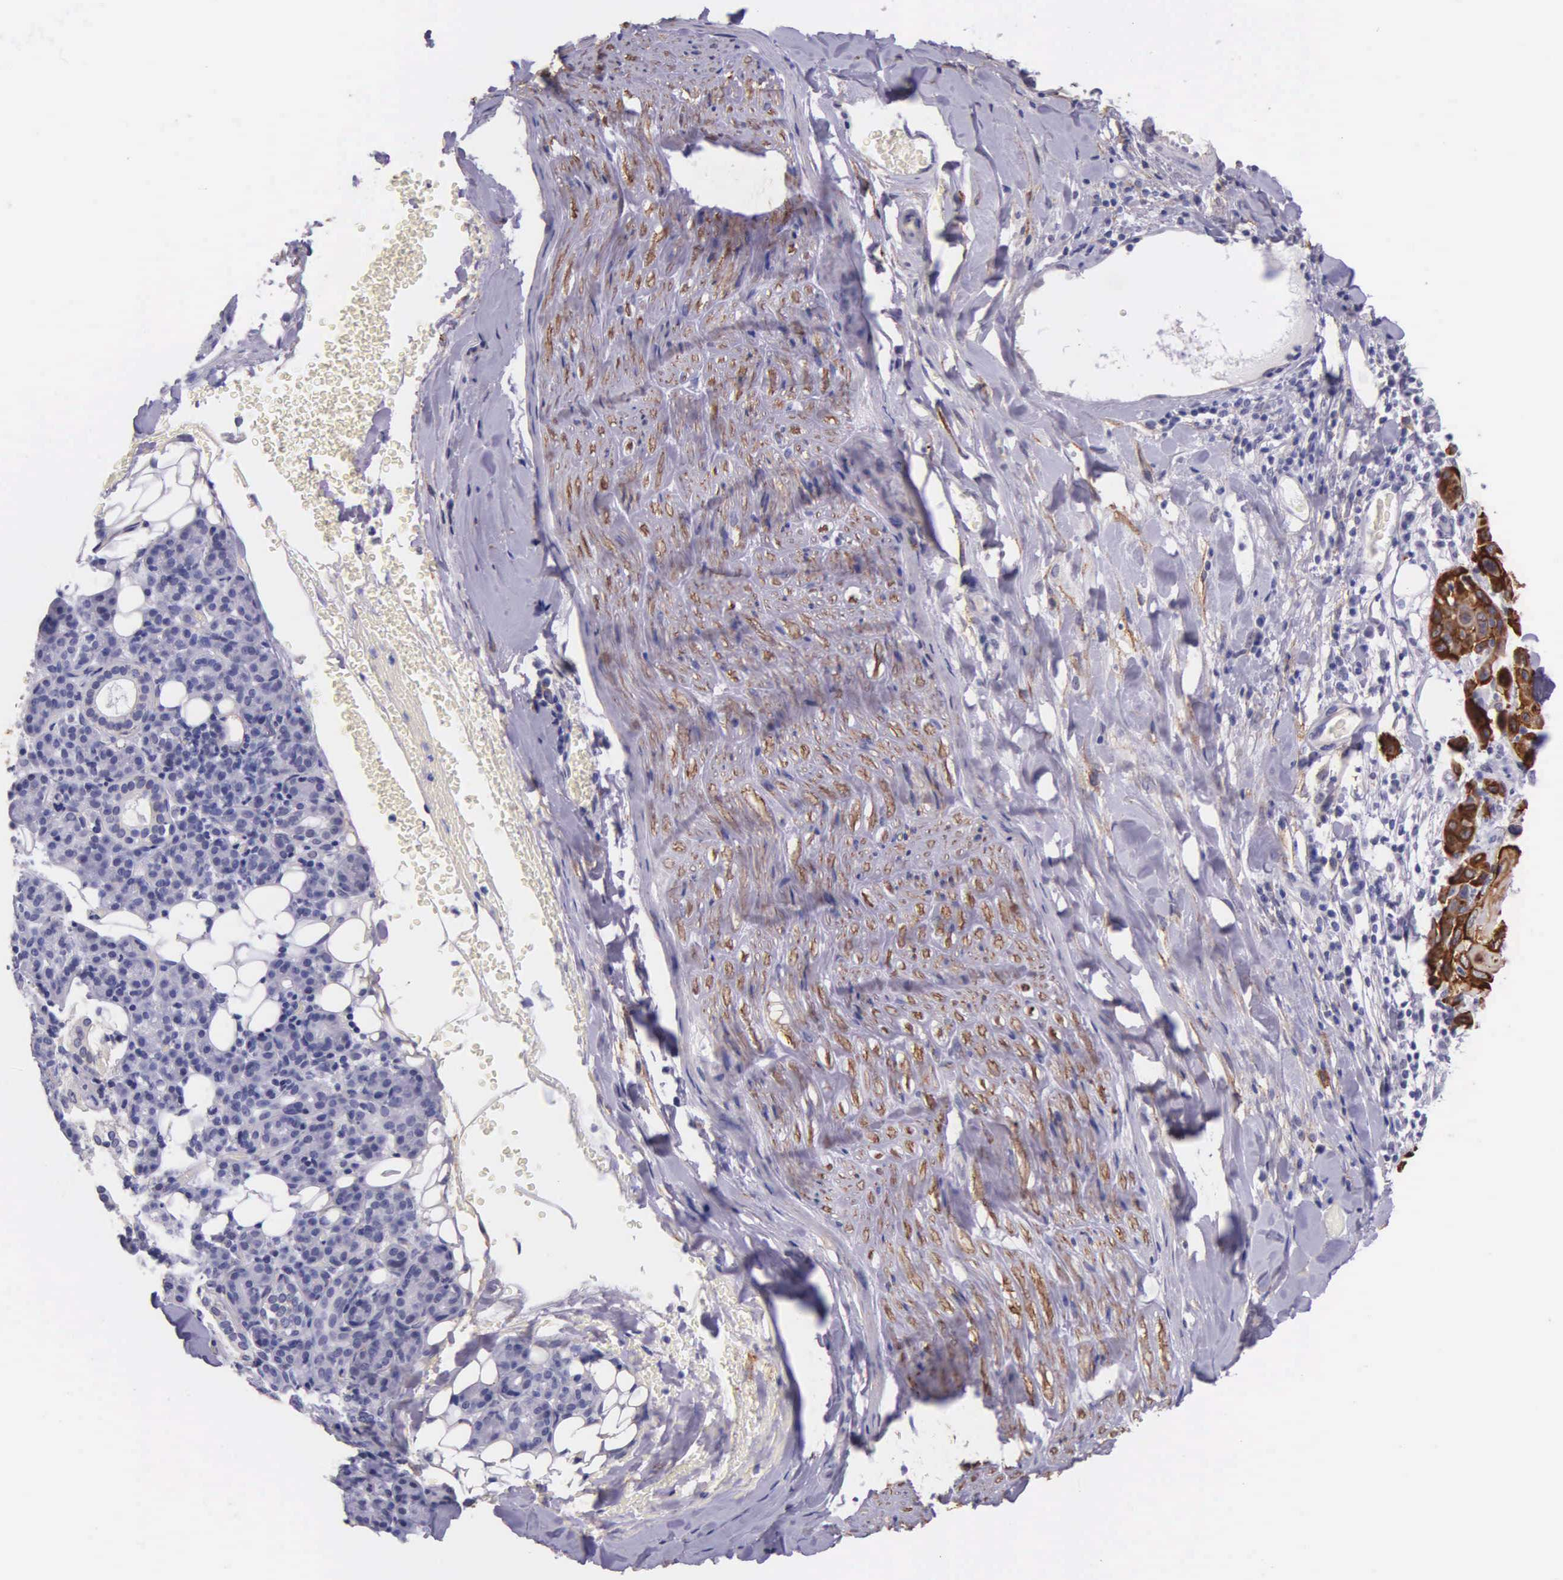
{"staining": {"intensity": "strong", "quantity": ">75%", "location": "cytoplasmic/membranous"}, "tissue": "skin cancer", "cell_type": "Tumor cells", "image_type": "cancer", "snomed": [{"axis": "morphology", "description": "Squamous cell carcinoma, NOS"}, {"axis": "topography", "description": "Skin"}], "caption": "DAB immunohistochemical staining of skin cancer exhibits strong cytoplasmic/membranous protein staining in about >75% of tumor cells. The staining is performed using DAB brown chromogen to label protein expression. The nuclei are counter-stained blue using hematoxylin.", "gene": "AHNAK2", "patient": {"sex": "male", "age": 84}}